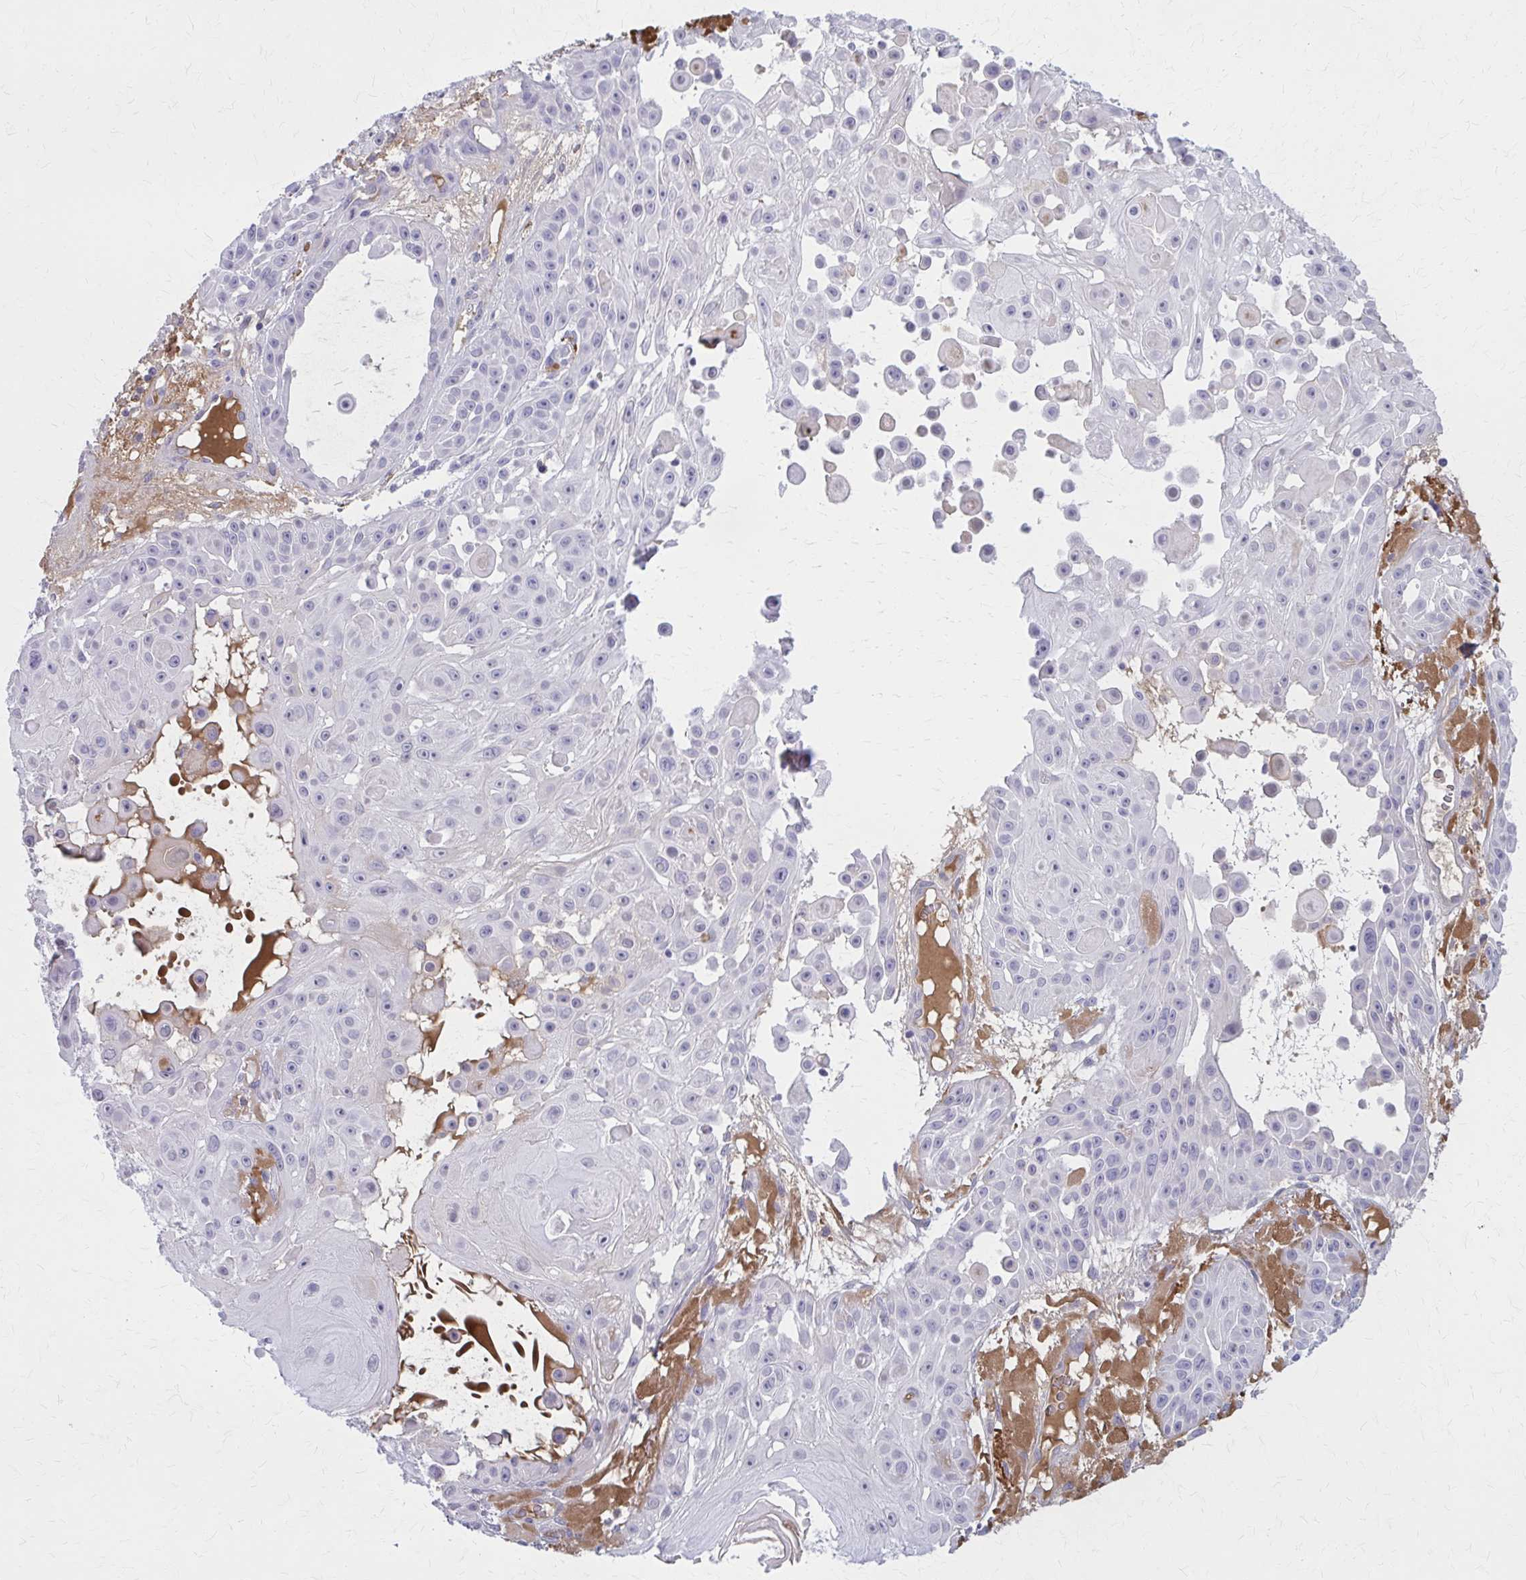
{"staining": {"intensity": "negative", "quantity": "none", "location": "none"}, "tissue": "skin cancer", "cell_type": "Tumor cells", "image_type": "cancer", "snomed": [{"axis": "morphology", "description": "Squamous cell carcinoma, NOS"}, {"axis": "topography", "description": "Skin"}], "caption": "Tumor cells show no significant protein positivity in skin cancer (squamous cell carcinoma).", "gene": "SERPIND1", "patient": {"sex": "male", "age": 91}}